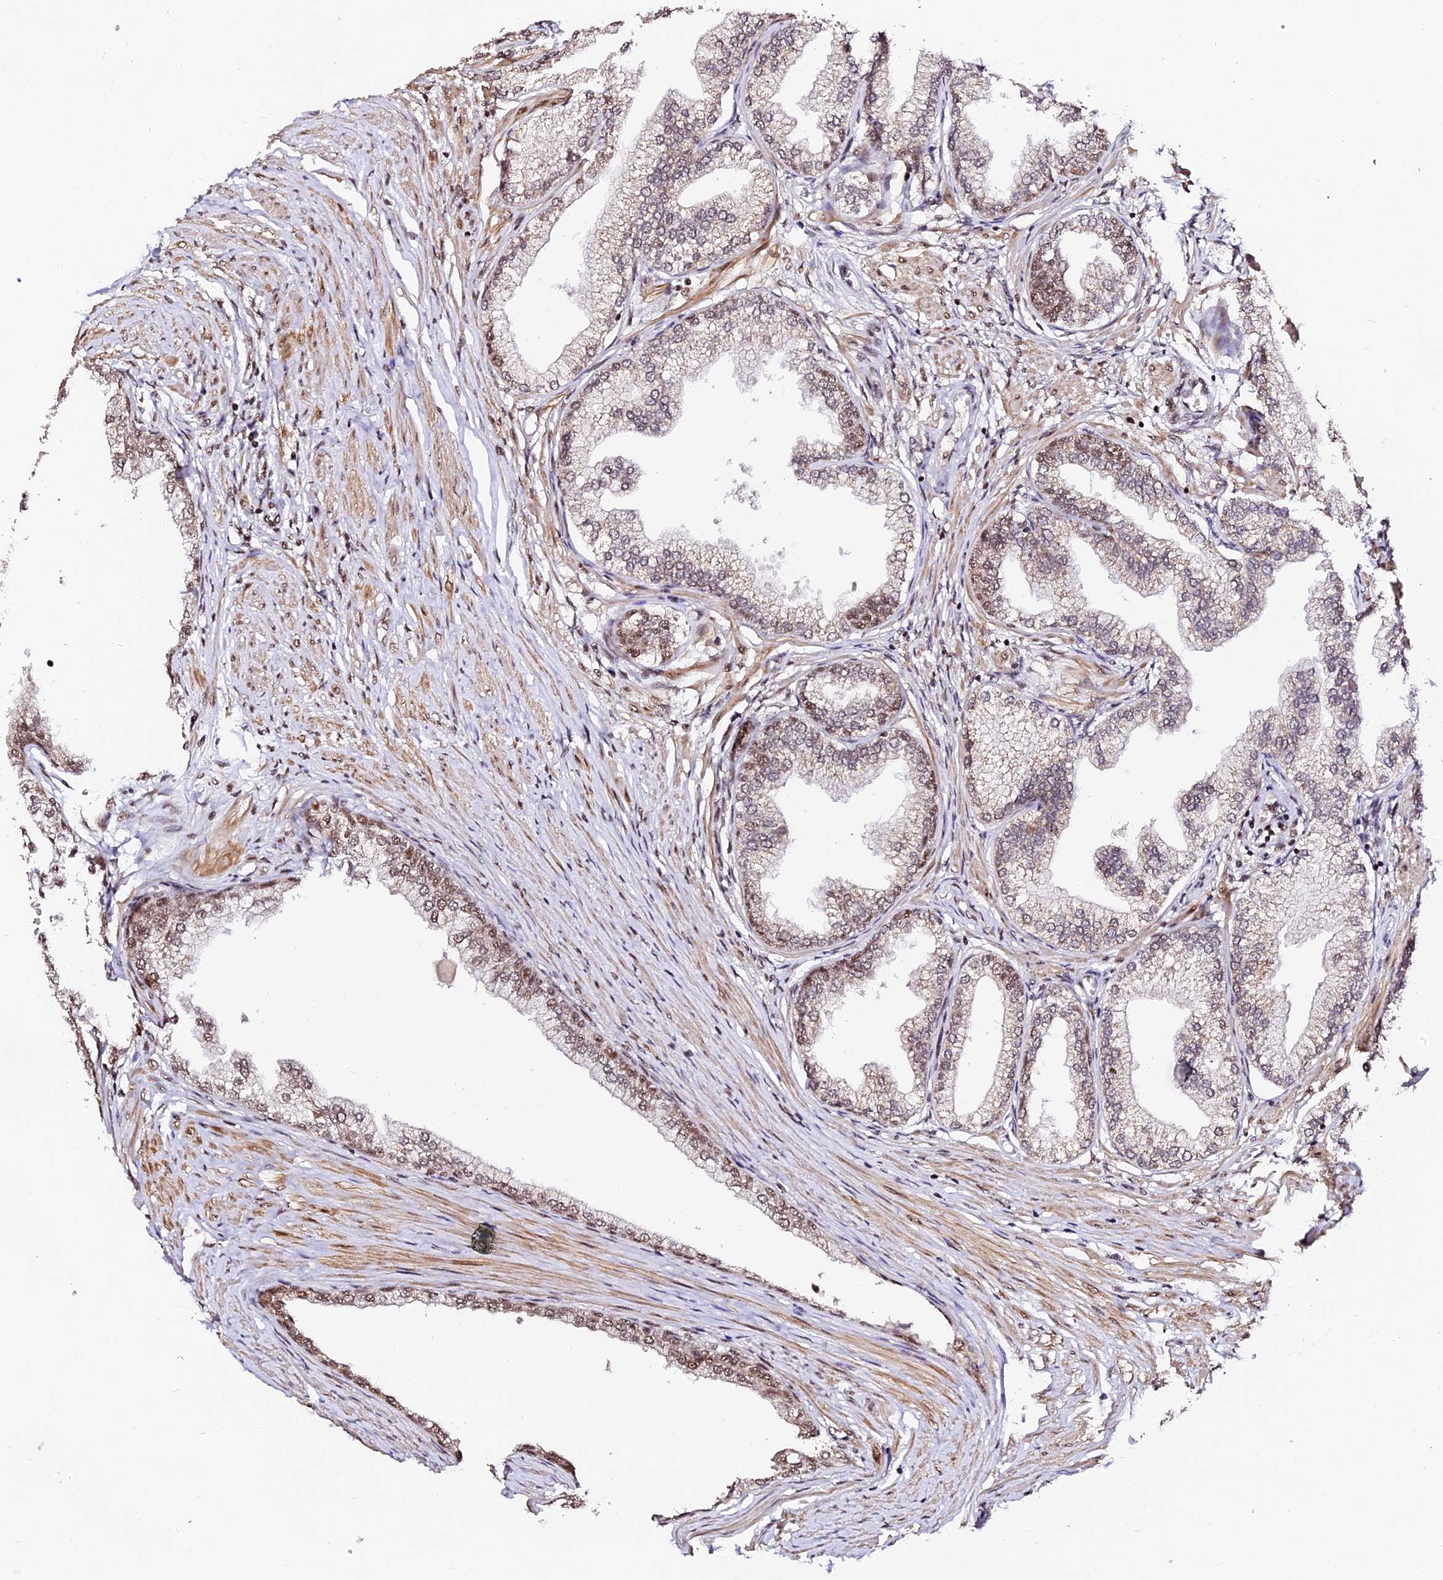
{"staining": {"intensity": "strong", "quantity": "25%-75%", "location": "nuclear"}, "tissue": "prostate", "cell_type": "Glandular cells", "image_type": "normal", "snomed": [{"axis": "morphology", "description": "Normal tissue, NOS"}, {"axis": "morphology", "description": "Urothelial carcinoma, Low grade"}, {"axis": "topography", "description": "Urinary bladder"}, {"axis": "topography", "description": "Prostate"}], "caption": "This photomicrograph exhibits normal prostate stained with immunohistochemistry to label a protein in brown. The nuclear of glandular cells show strong positivity for the protein. Nuclei are counter-stained blue.", "gene": "MCRS1", "patient": {"sex": "male", "age": 60}}